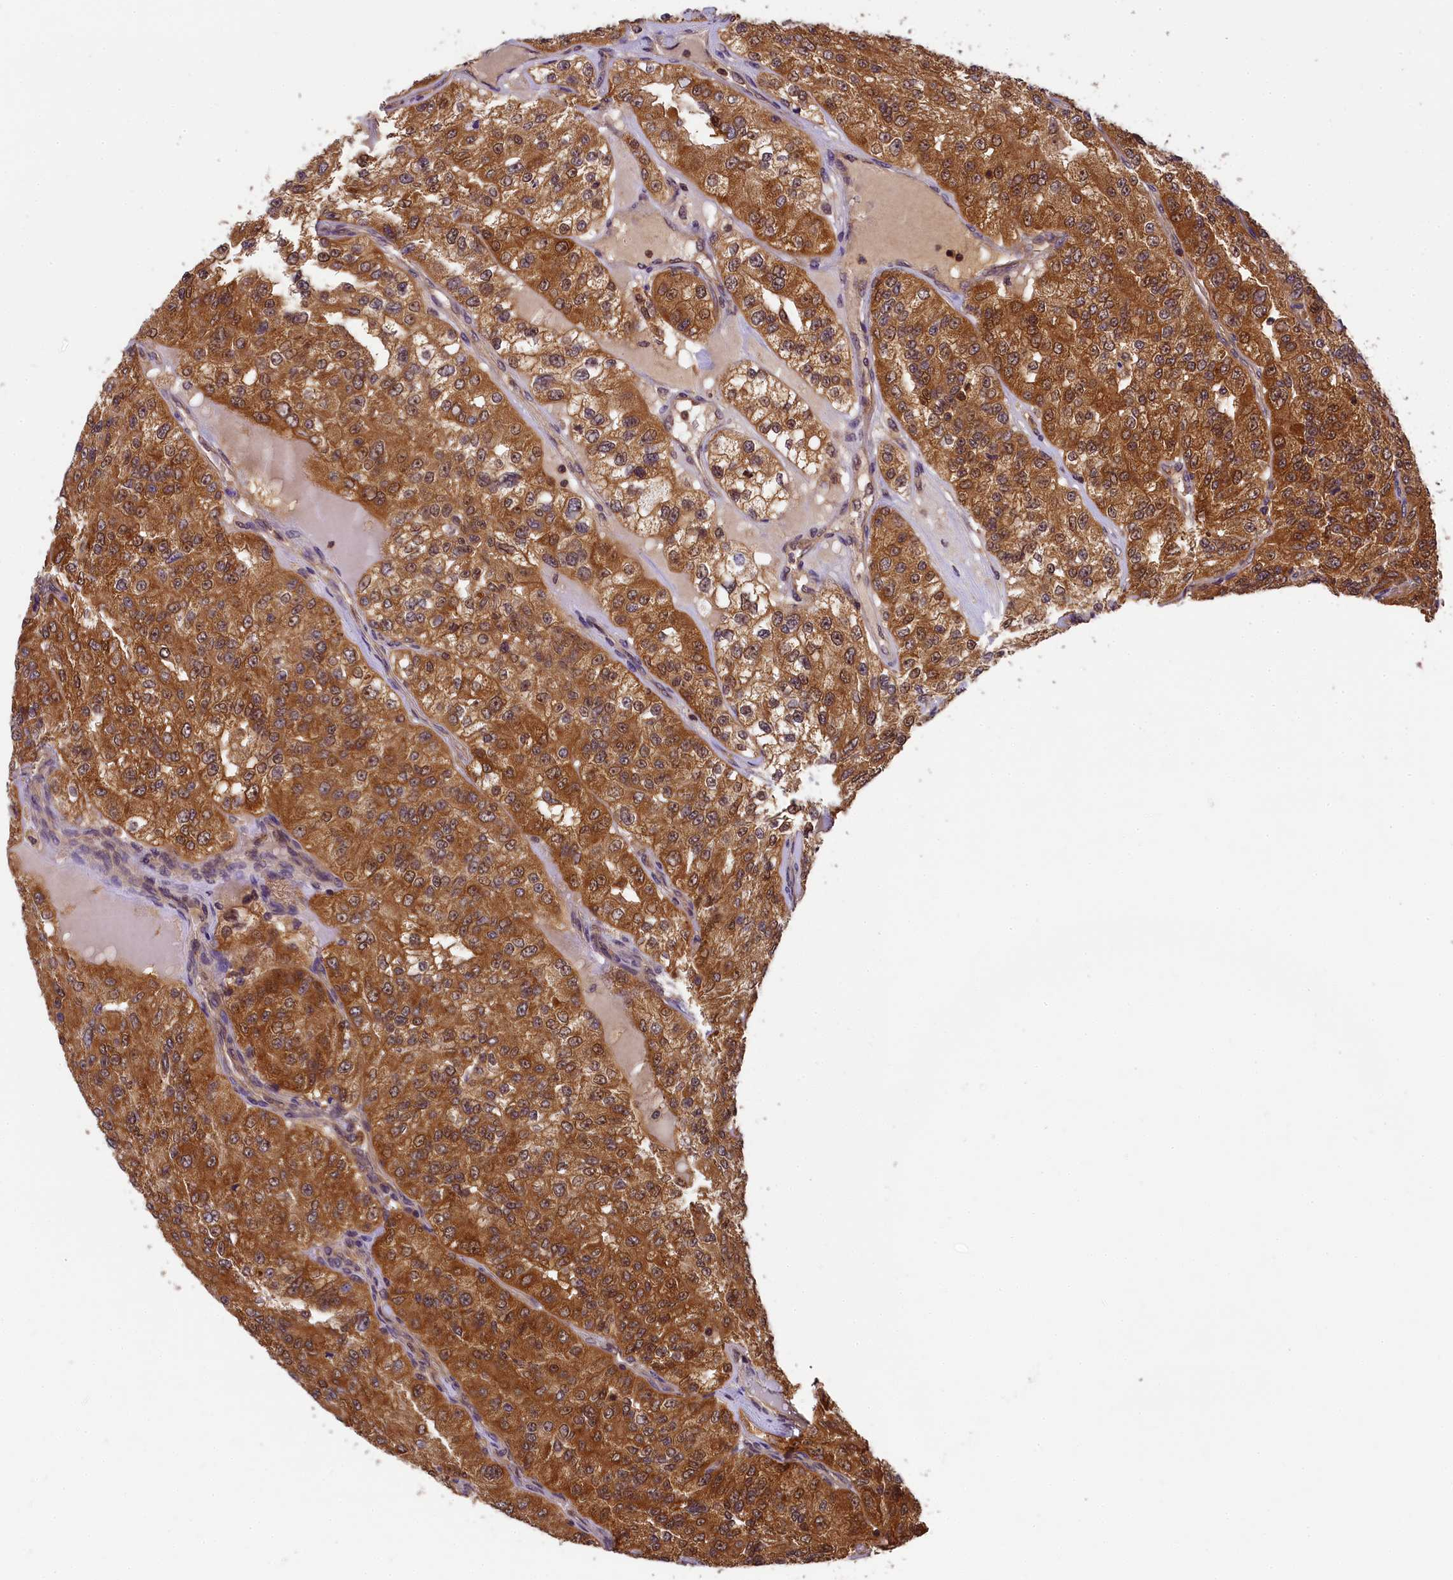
{"staining": {"intensity": "strong", "quantity": ">75%", "location": "cytoplasmic/membranous"}, "tissue": "renal cancer", "cell_type": "Tumor cells", "image_type": "cancer", "snomed": [{"axis": "morphology", "description": "Adenocarcinoma, NOS"}, {"axis": "topography", "description": "Kidney"}], "caption": "Human renal cancer (adenocarcinoma) stained with a brown dye reveals strong cytoplasmic/membranous positive expression in about >75% of tumor cells.", "gene": "EIF6", "patient": {"sex": "female", "age": 63}}